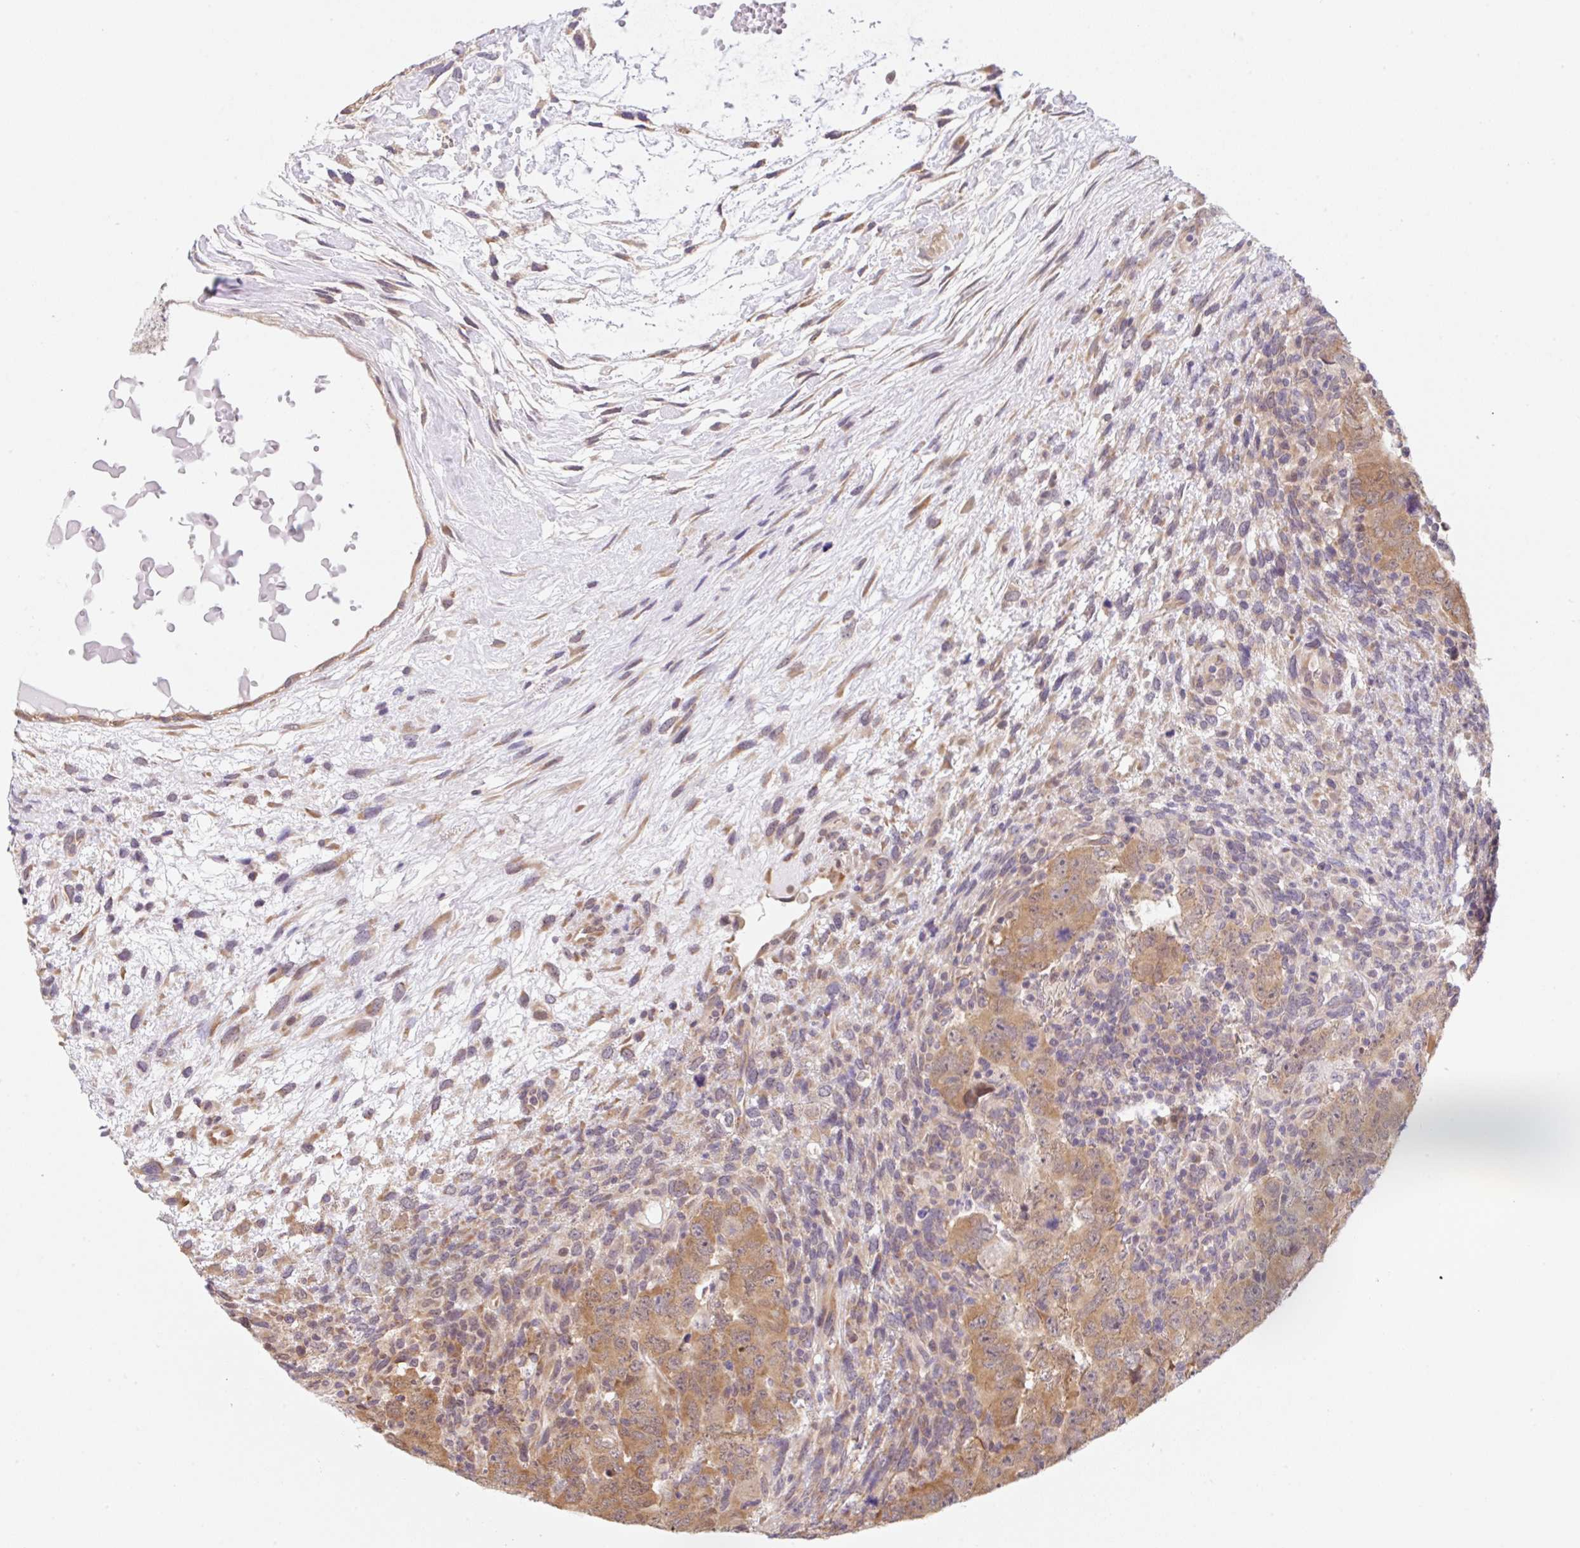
{"staining": {"intensity": "moderate", "quantity": ">75%", "location": "cytoplasmic/membranous"}, "tissue": "testis cancer", "cell_type": "Tumor cells", "image_type": "cancer", "snomed": [{"axis": "morphology", "description": "Carcinoma, Embryonal, NOS"}, {"axis": "topography", "description": "Testis"}], "caption": "Immunohistochemistry (IHC) image of neoplastic tissue: human embryonal carcinoma (testis) stained using immunohistochemistry shows medium levels of moderate protein expression localized specifically in the cytoplasmic/membranous of tumor cells, appearing as a cytoplasmic/membranous brown color.", "gene": "TBPL2", "patient": {"sex": "male", "age": 24}}